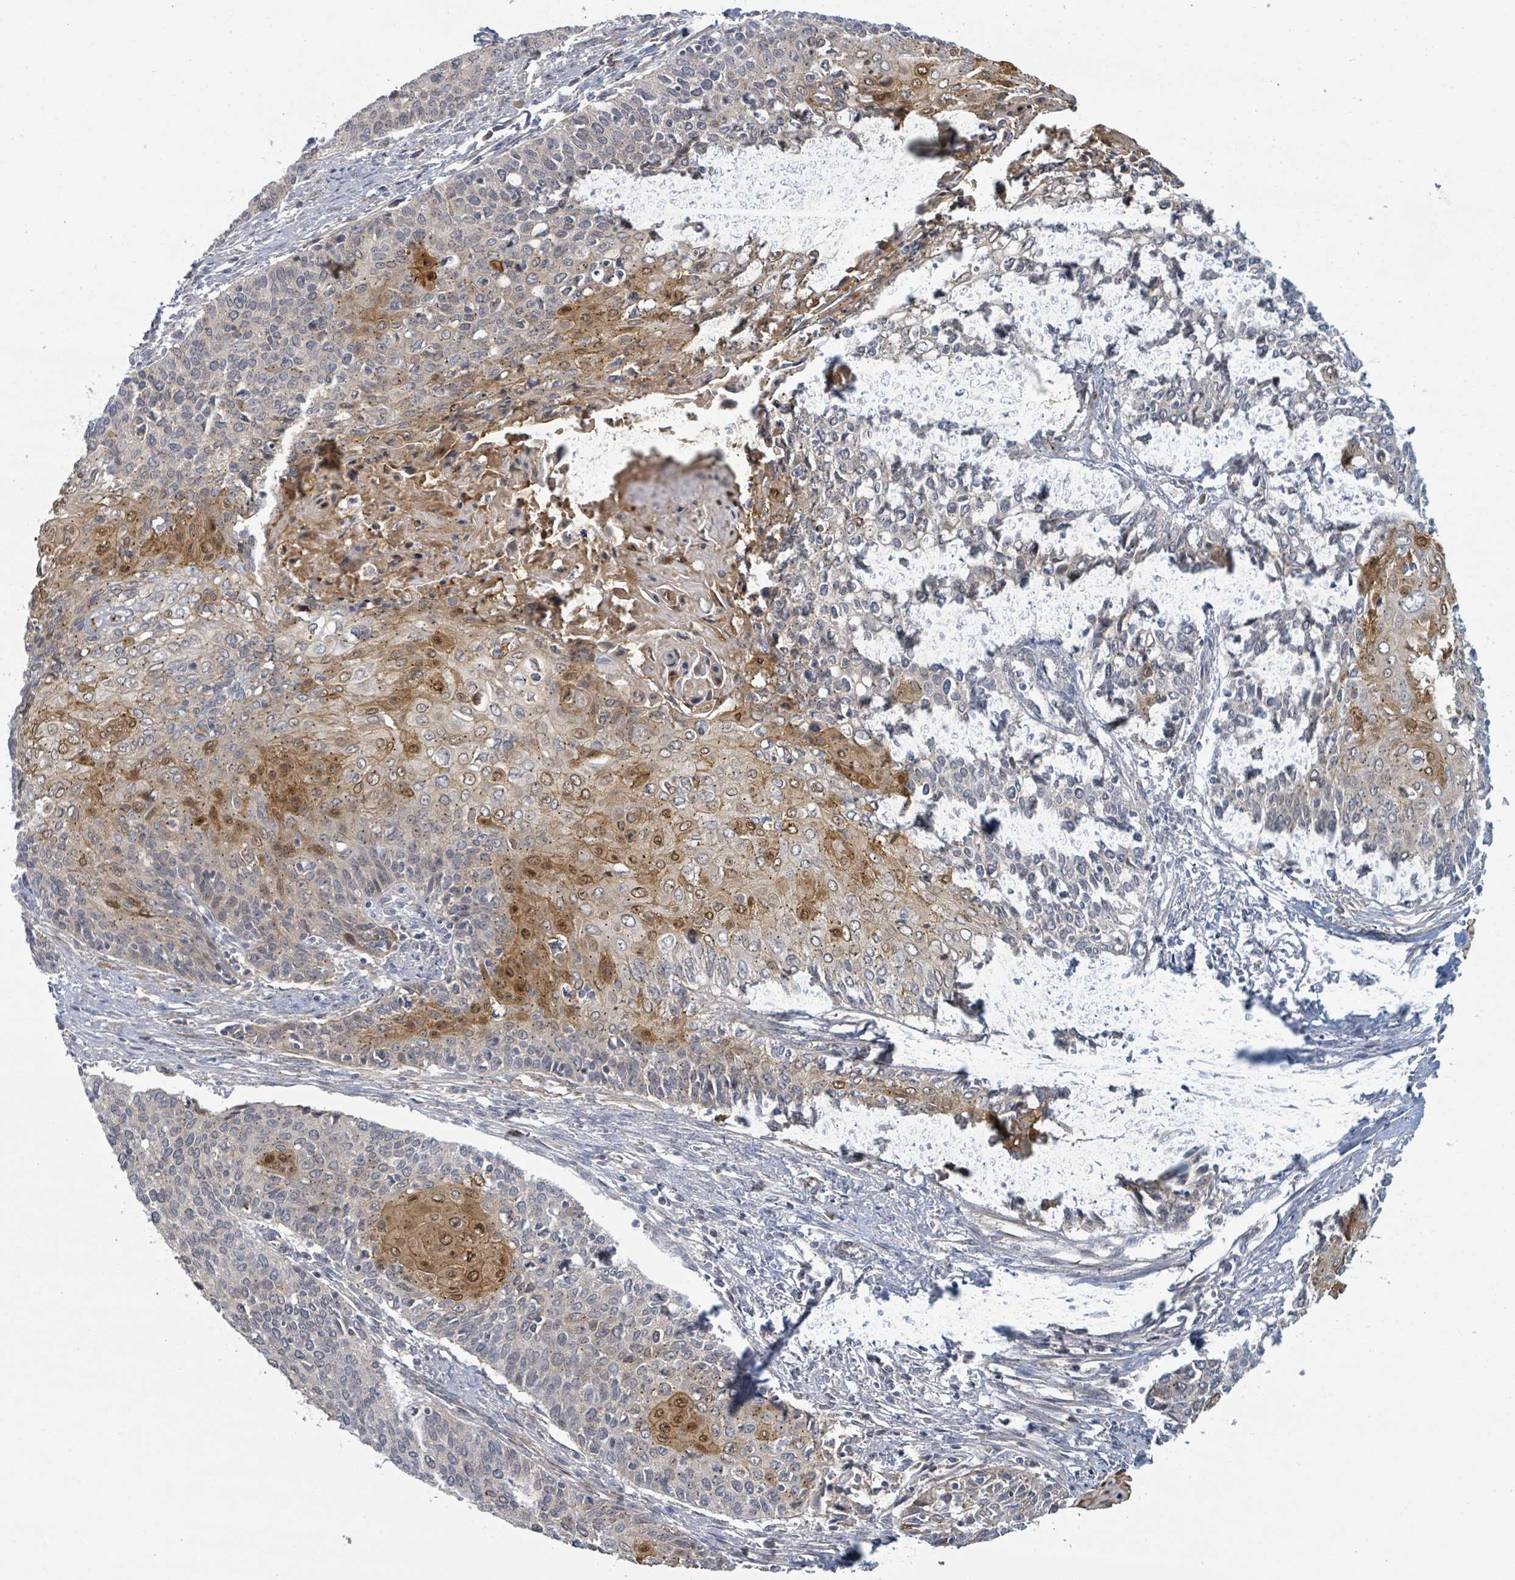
{"staining": {"intensity": "moderate", "quantity": "25%-75%", "location": "cytoplasmic/membranous,nuclear"}, "tissue": "cervical cancer", "cell_type": "Tumor cells", "image_type": "cancer", "snomed": [{"axis": "morphology", "description": "Squamous cell carcinoma, NOS"}, {"axis": "topography", "description": "Cervix"}], "caption": "Immunohistochemical staining of cervical cancer (squamous cell carcinoma) shows moderate cytoplasmic/membranous and nuclear protein positivity in about 25%-75% of tumor cells.", "gene": "COL5A3", "patient": {"sex": "female", "age": 39}}